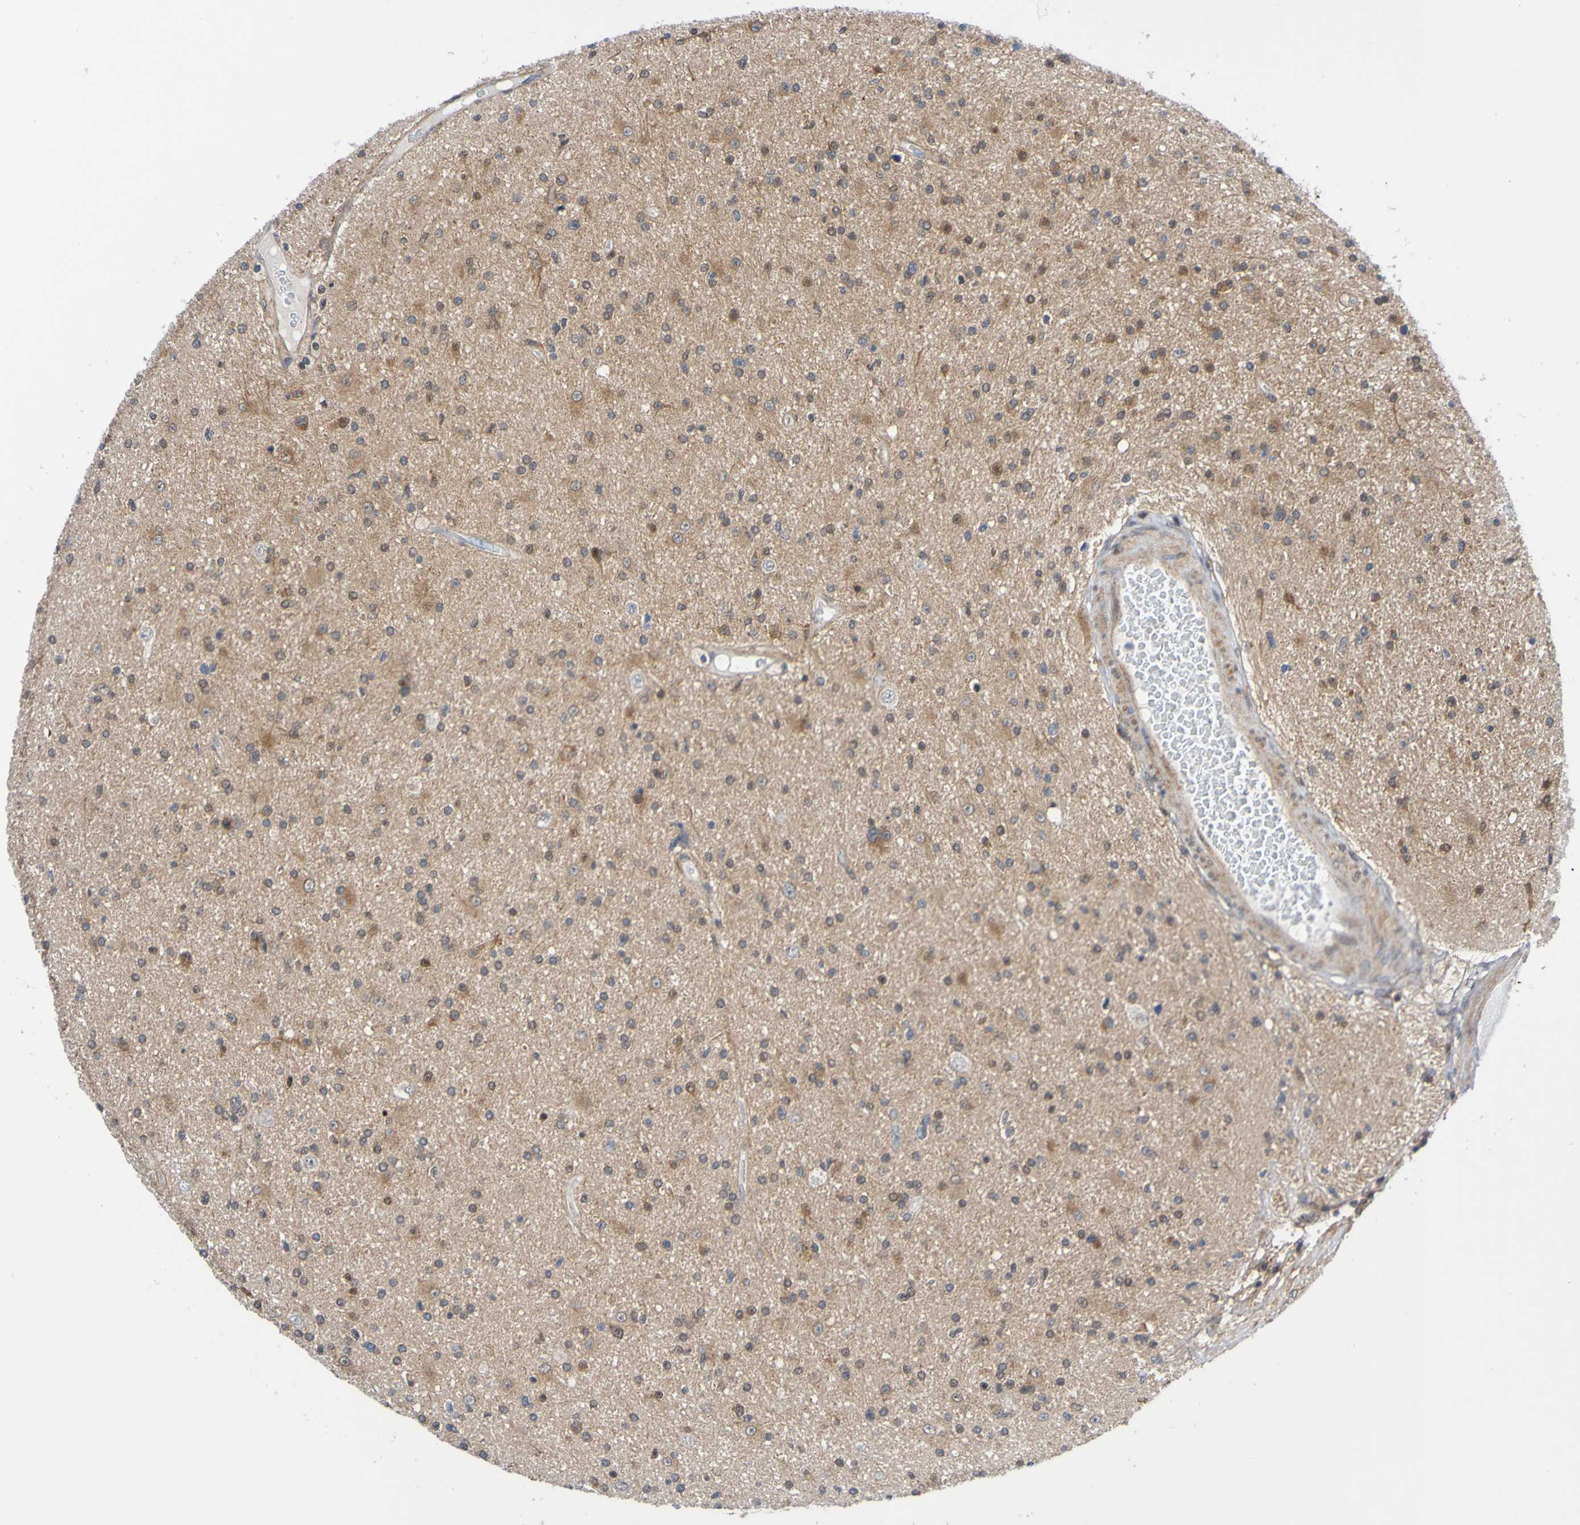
{"staining": {"intensity": "weak", "quantity": "25%-75%", "location": "cytoplasmic/membranous"}, "tissue": "glioma", "cell_type": "Tumor cells", "image_type": "cancer", "snomed": [{"axis": "morphology", "description": "Glioma, malignant, High grade"}, {"axis": "topography", "description": "Brain"}], "caption": "Malignant glioma (high-grade) stained with DAB (3,3'-diaminobenzidine) IHC displays low levels of weak cytoplasmic/membranous expression in about 25%-75% of tumor cells. (Brightfield microscopy of DAB IHC at high magnification).", "gene": "ATIC", "patient": {"sex": "male", "age": 33}}